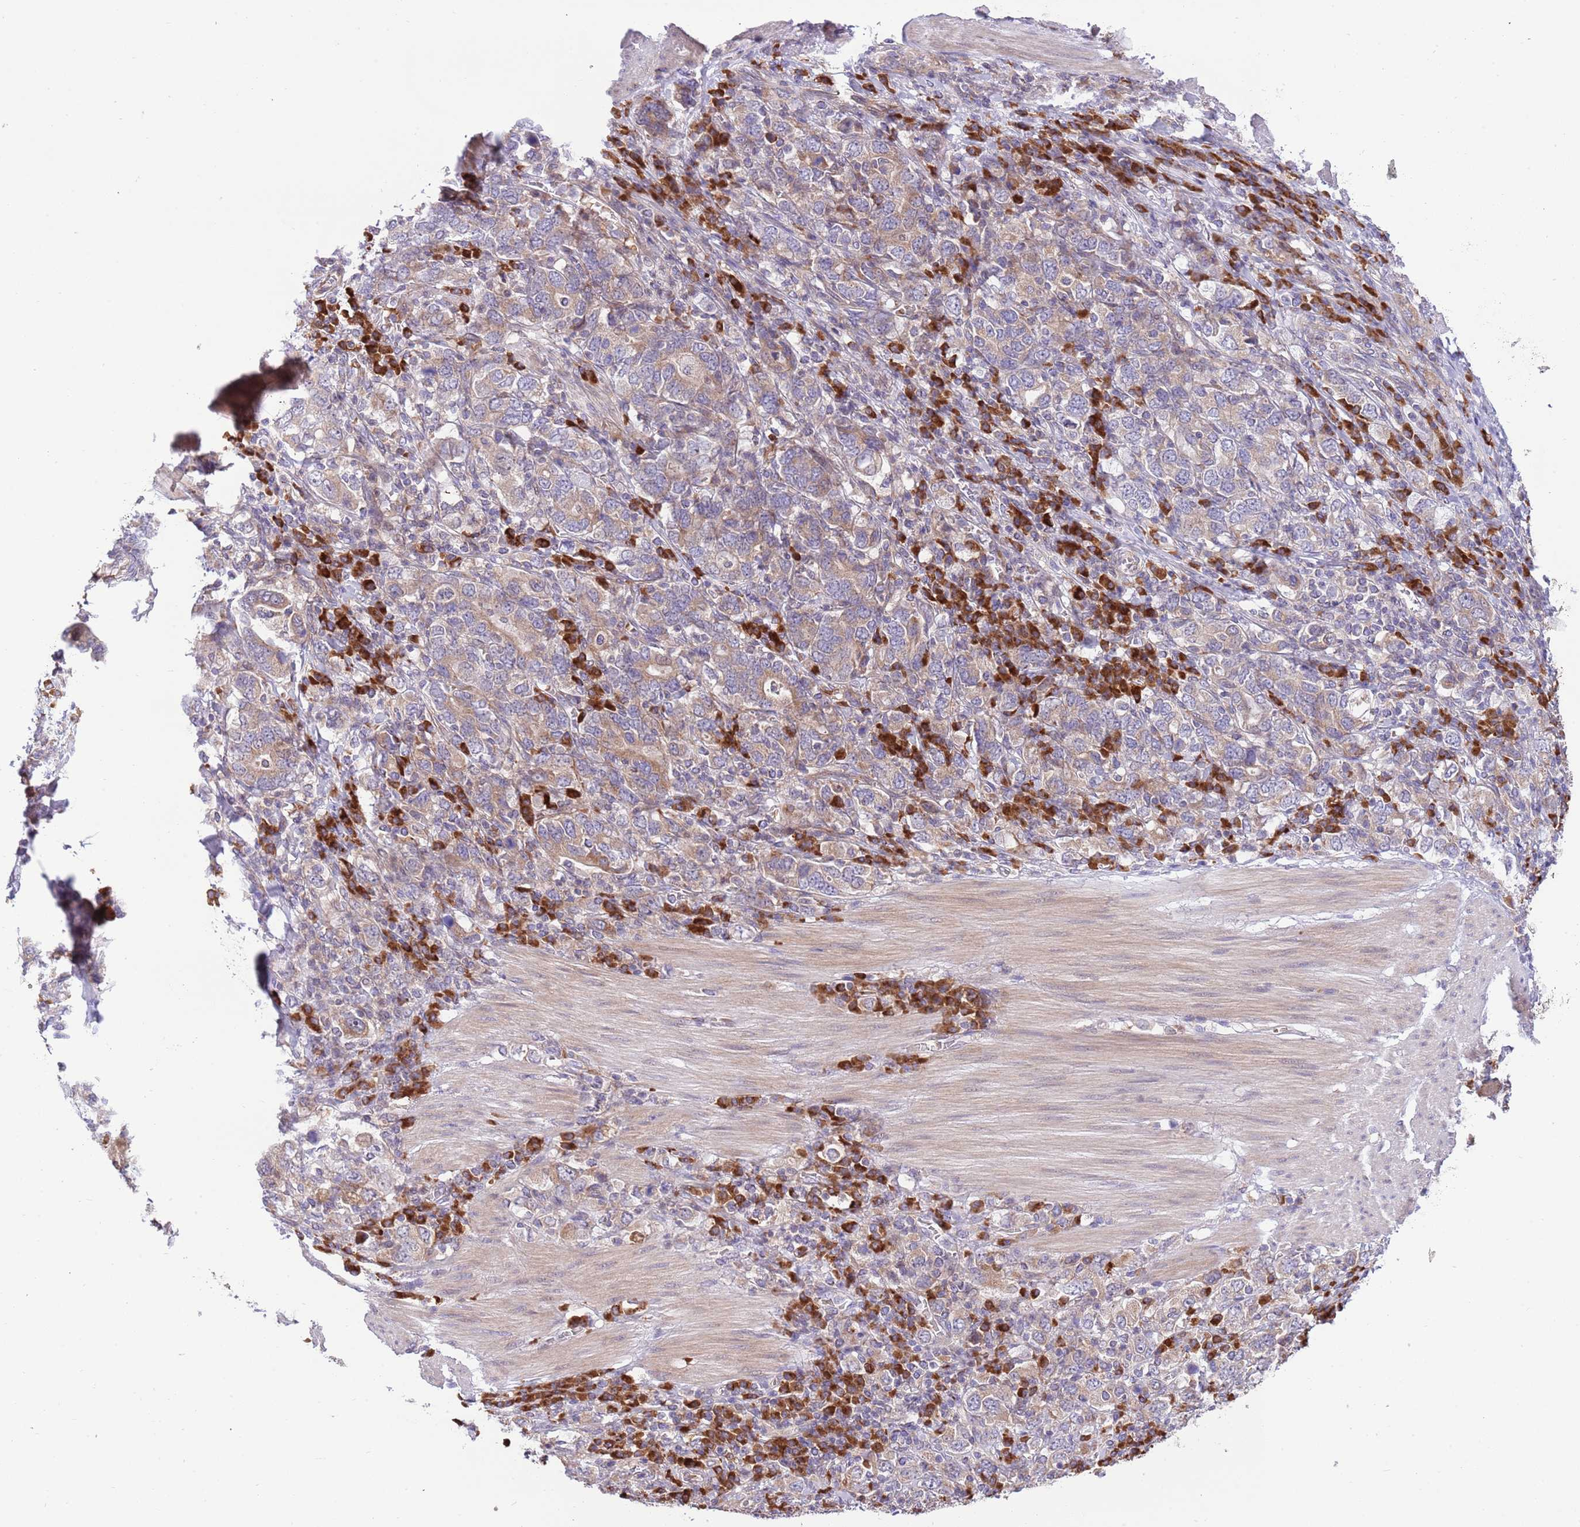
{"staining": {"intensity": "weak", "quantity": ">75%", "location": "cytoplasmic/membranous"}, "tissue": "stomach cancer", "cell_type": "Tumor cells", "image_type": "cancer", "snomed": [{"axis": "morphology", "description": "Adenocarcinoma, NOS"}, {"axis": "topography", "description": "Stomach, upper"}, {"axis": "topography", "description": "Stomach"}], "caption": "Tumor cells display low levels of weak cytoplasmic/membranous staining in approximately >75% of cells in stomach cancer (adenocarcinoma).", "gene": "DAND5", "patient": {"sex": "male", "age": 62}}